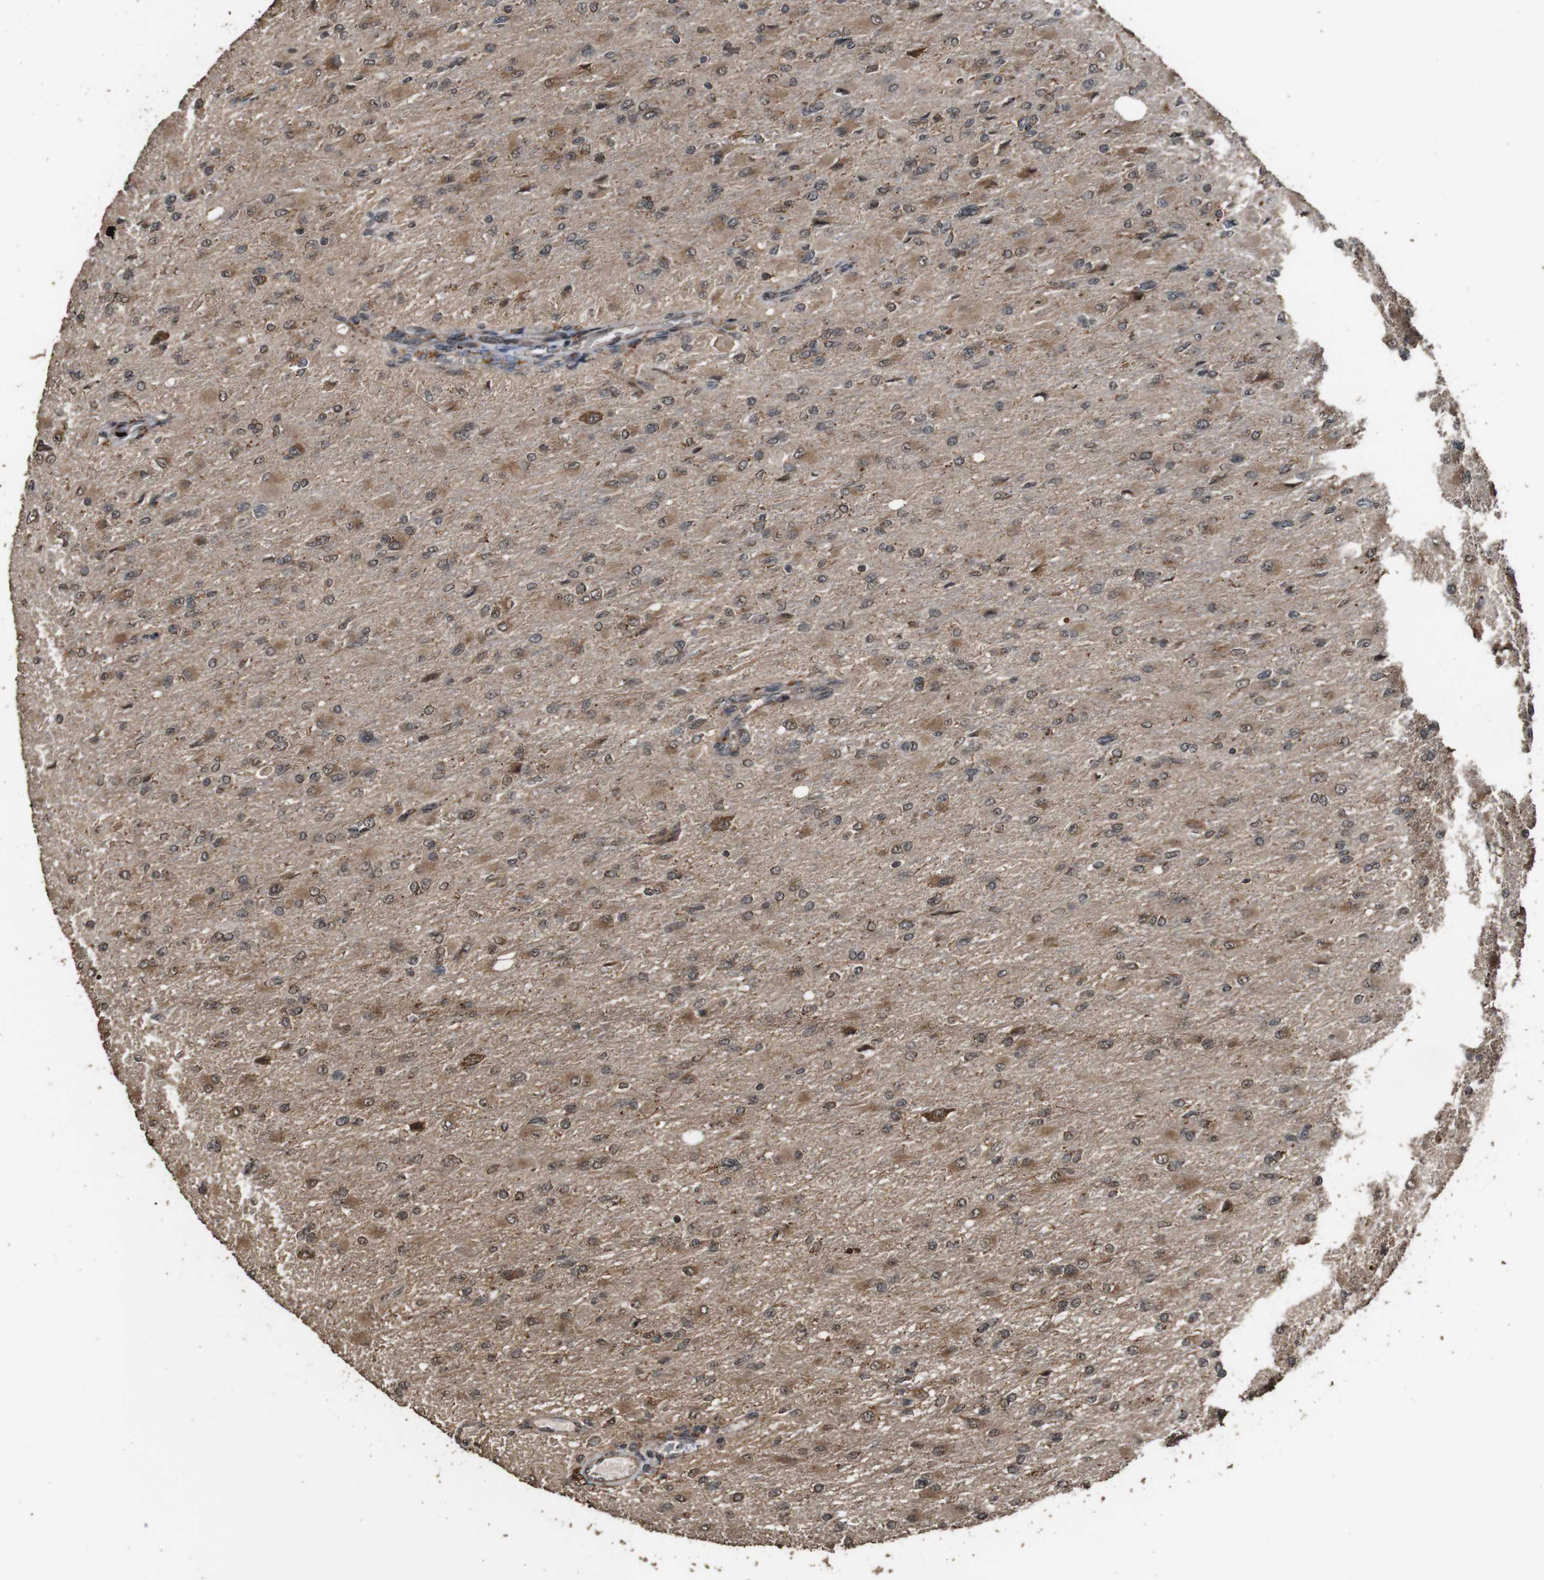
{"staining": {"intensity": "moderate", "quantity": ">75%", "location": "cytoplasmic/membranous"}, "tissue": "glioma", "cell_type": "Tumor cells", "image_type": "cancer", "snomed": [{"axis": "morphology", "description": "Glioma, malignant, High grade"}, {"axis": "topography", "description": "Cerebral cortex"}], "caption": "Protein staining of glioma tissue reveals moderate cytoplasmic/membranous expression in about >75% of tumor cells.", "gene": "RRAS2", "patient": {"sex": "female", "age": 36}}